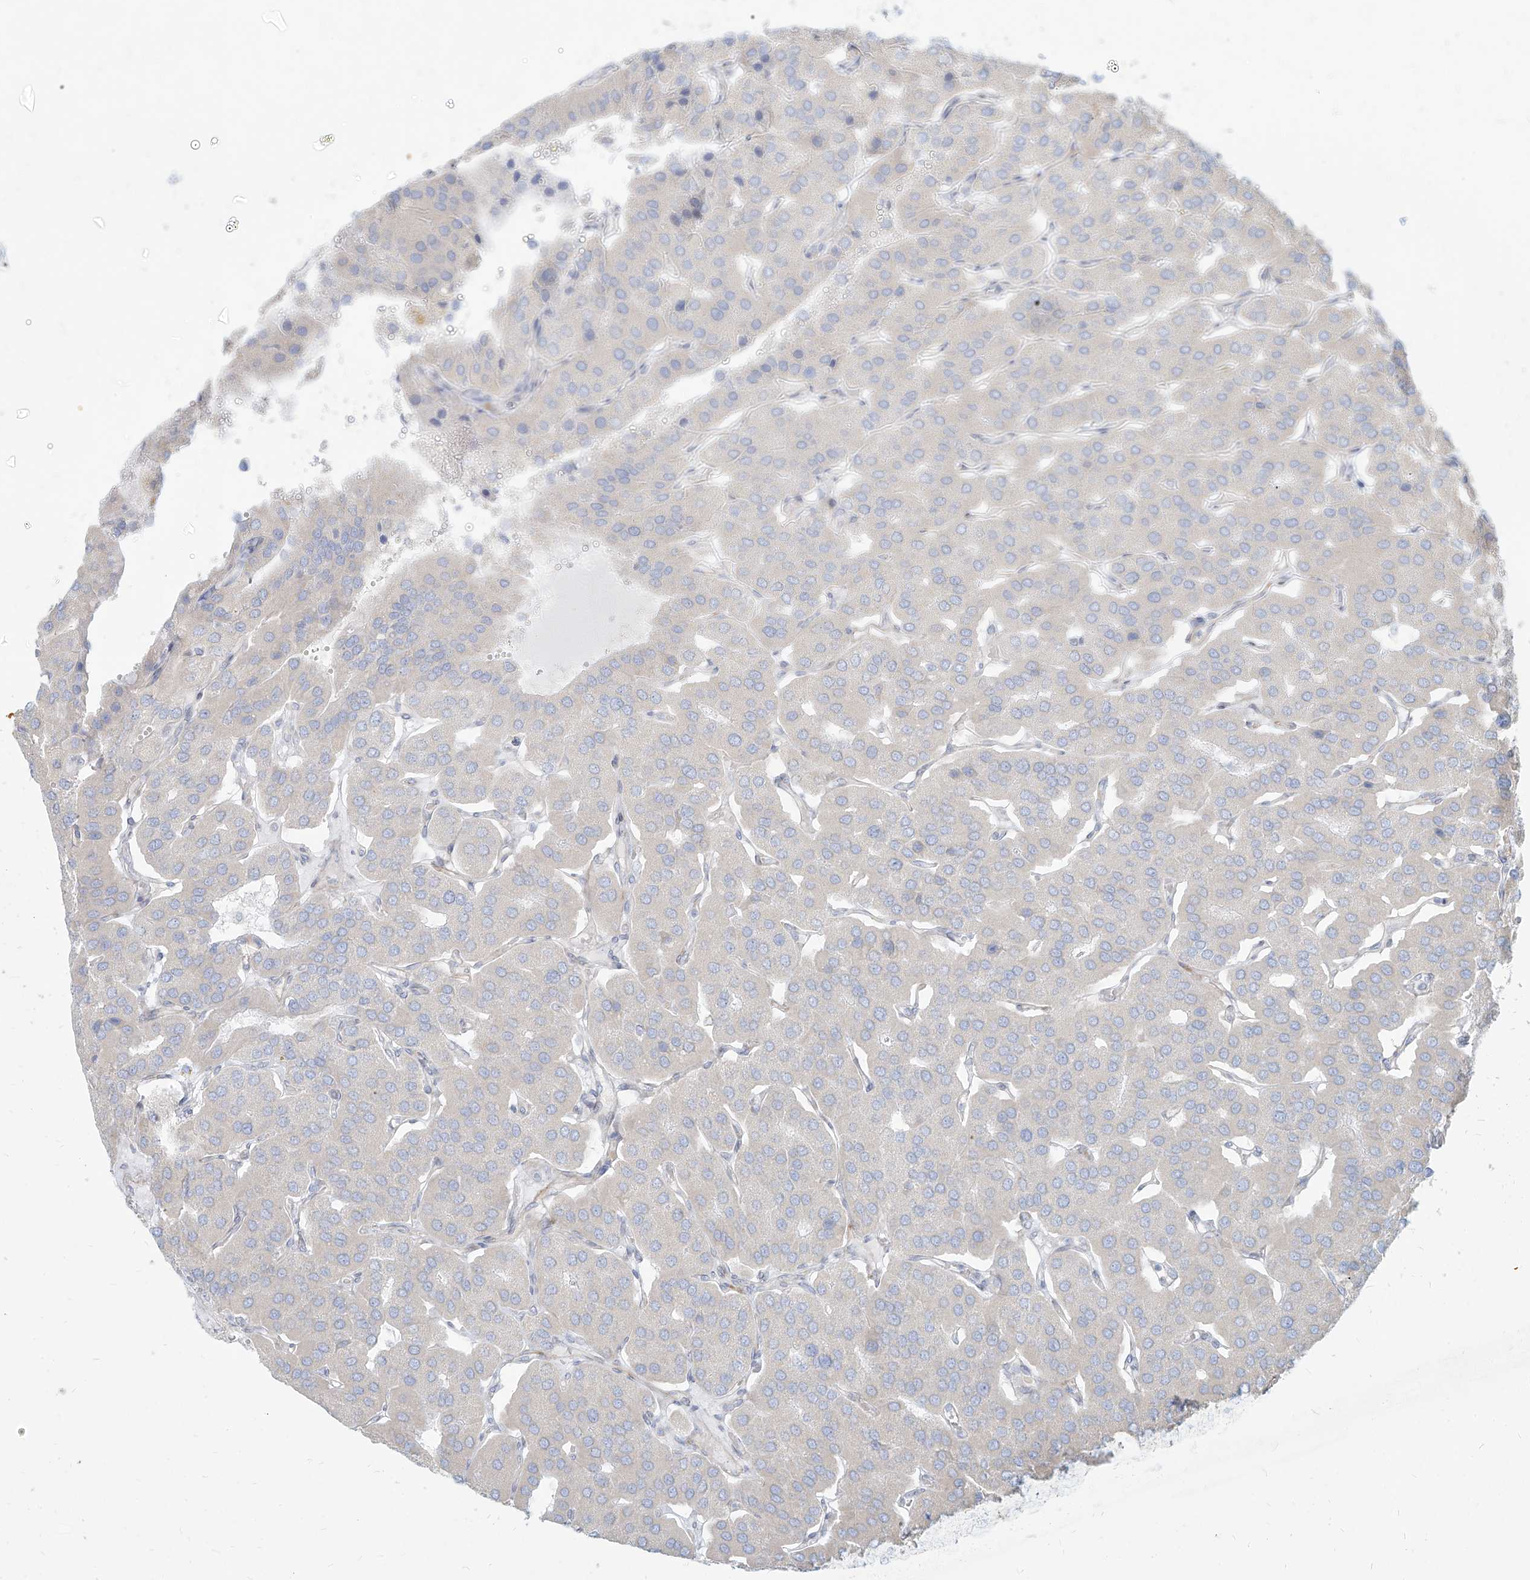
{"staining": {"intensity": "negative", "quantity": "none", "location": "none"}, "tissue": "parathyroid gland", "cell_type": "Glandular cells", "image_type": "normal", "snomed": [{"axis": "morphology", "description": "Normal tissue, NOS"}, {"axis": "morphology", "description": "Adenoma, NOS"}, {"axis": "topography", "description": "Parathyroid gland"}], "caption": "Histopathology image shows no significant protein positivity in glandular cells of benign parathyroid gland. (Brightfield microscopy of DAB (3,3'-diaminobenzidine) immunohistochemistry (IHC) at high magnification).", "gene": "ITPKB", "patient": {"sex": "female", "age": 86}}